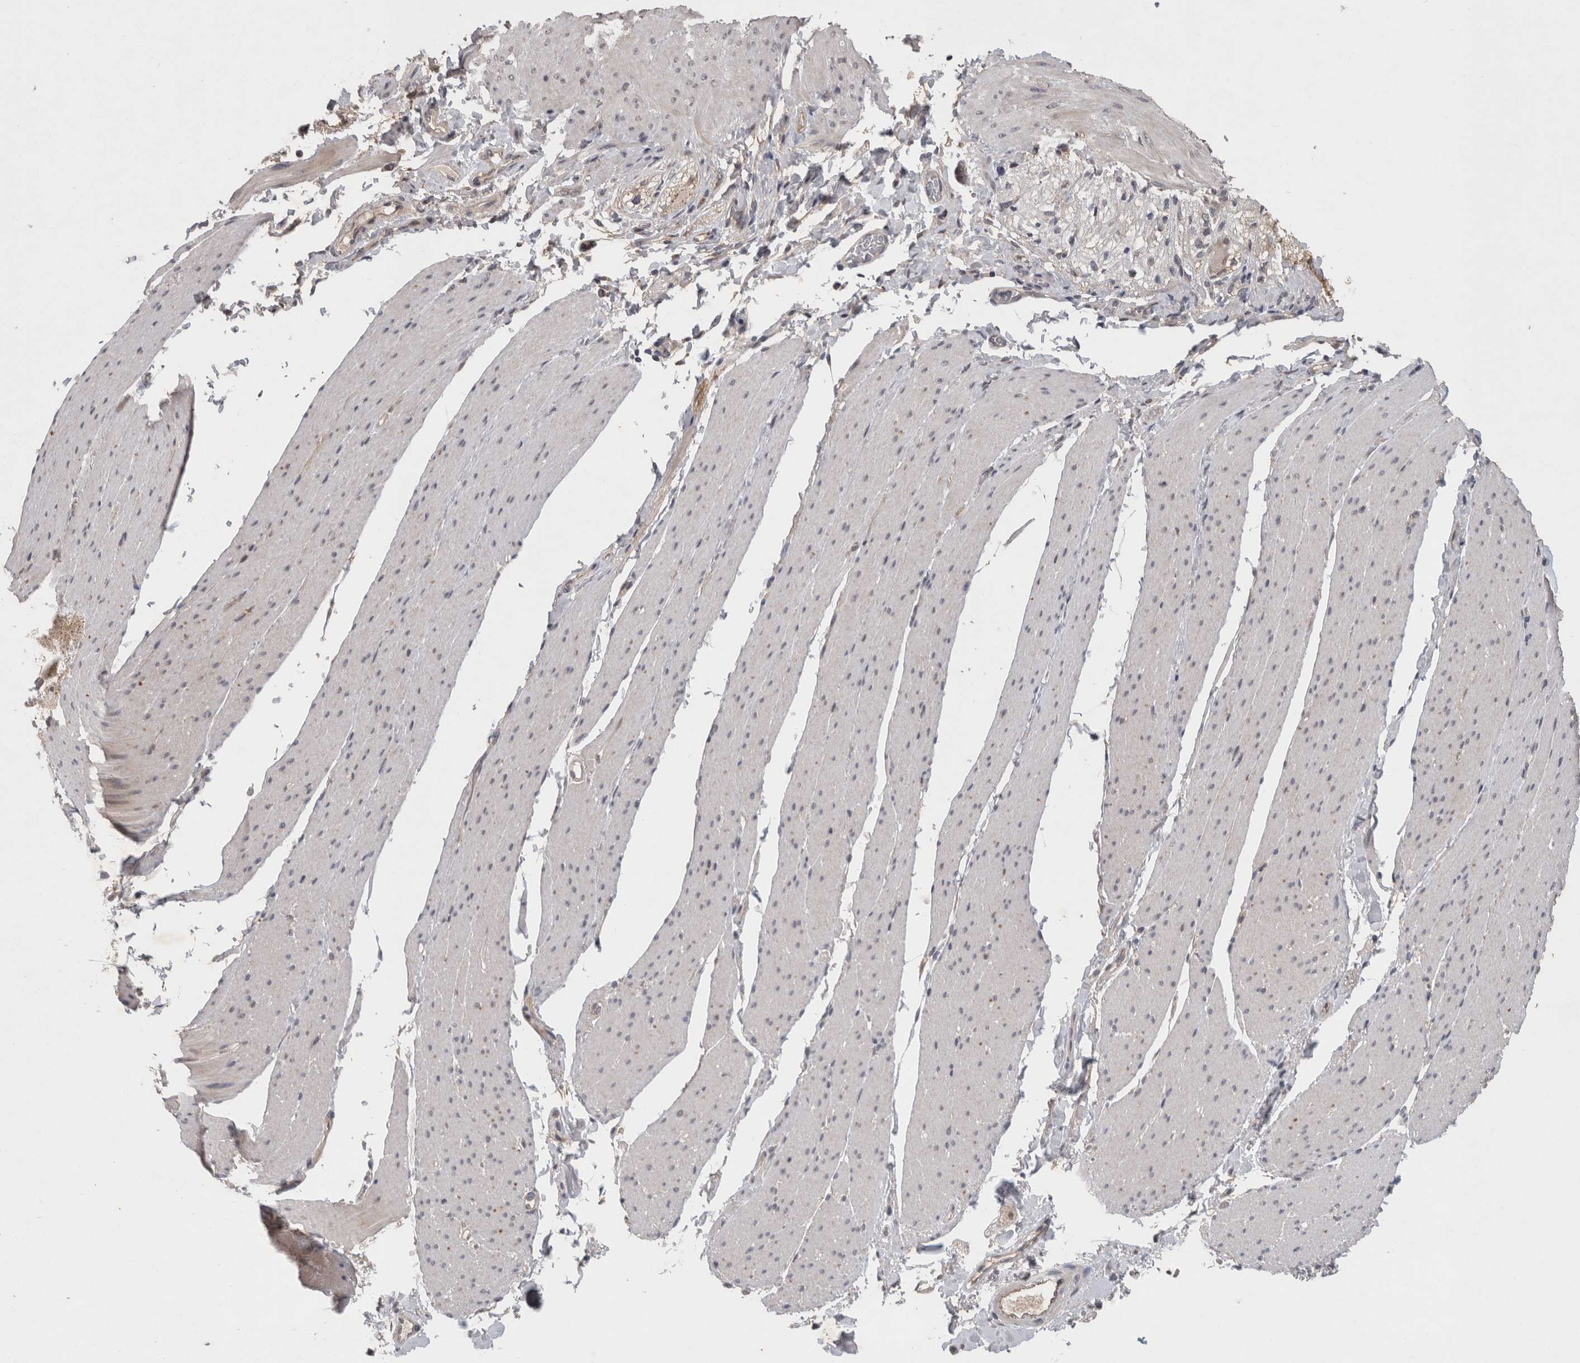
{"staining": {"intensity": "weak", "quantity": "<25%", "location": "cytoplasmic/membranous"}, "tissue": "smooth muscle", "cell_type": "Smooth muscle cells", "image_type": "normal", "snomed": [{"axis": "morphology", "description": "Normal tissue, NOS"}, {"axis": "topography", "description": "Smooth muscle"}, {"axis": "topography", "description": "Small intestine"}], "caption": "The histopathology image reveals no significant positivity in smooth muscle cells of smooth muscle. (Brightfield microscopy of DAB (3,3'-diaminobenzidine) IHC at high magnification).", "gene": "RHPN1", "patient": {"sex": "female", "age": 84}}